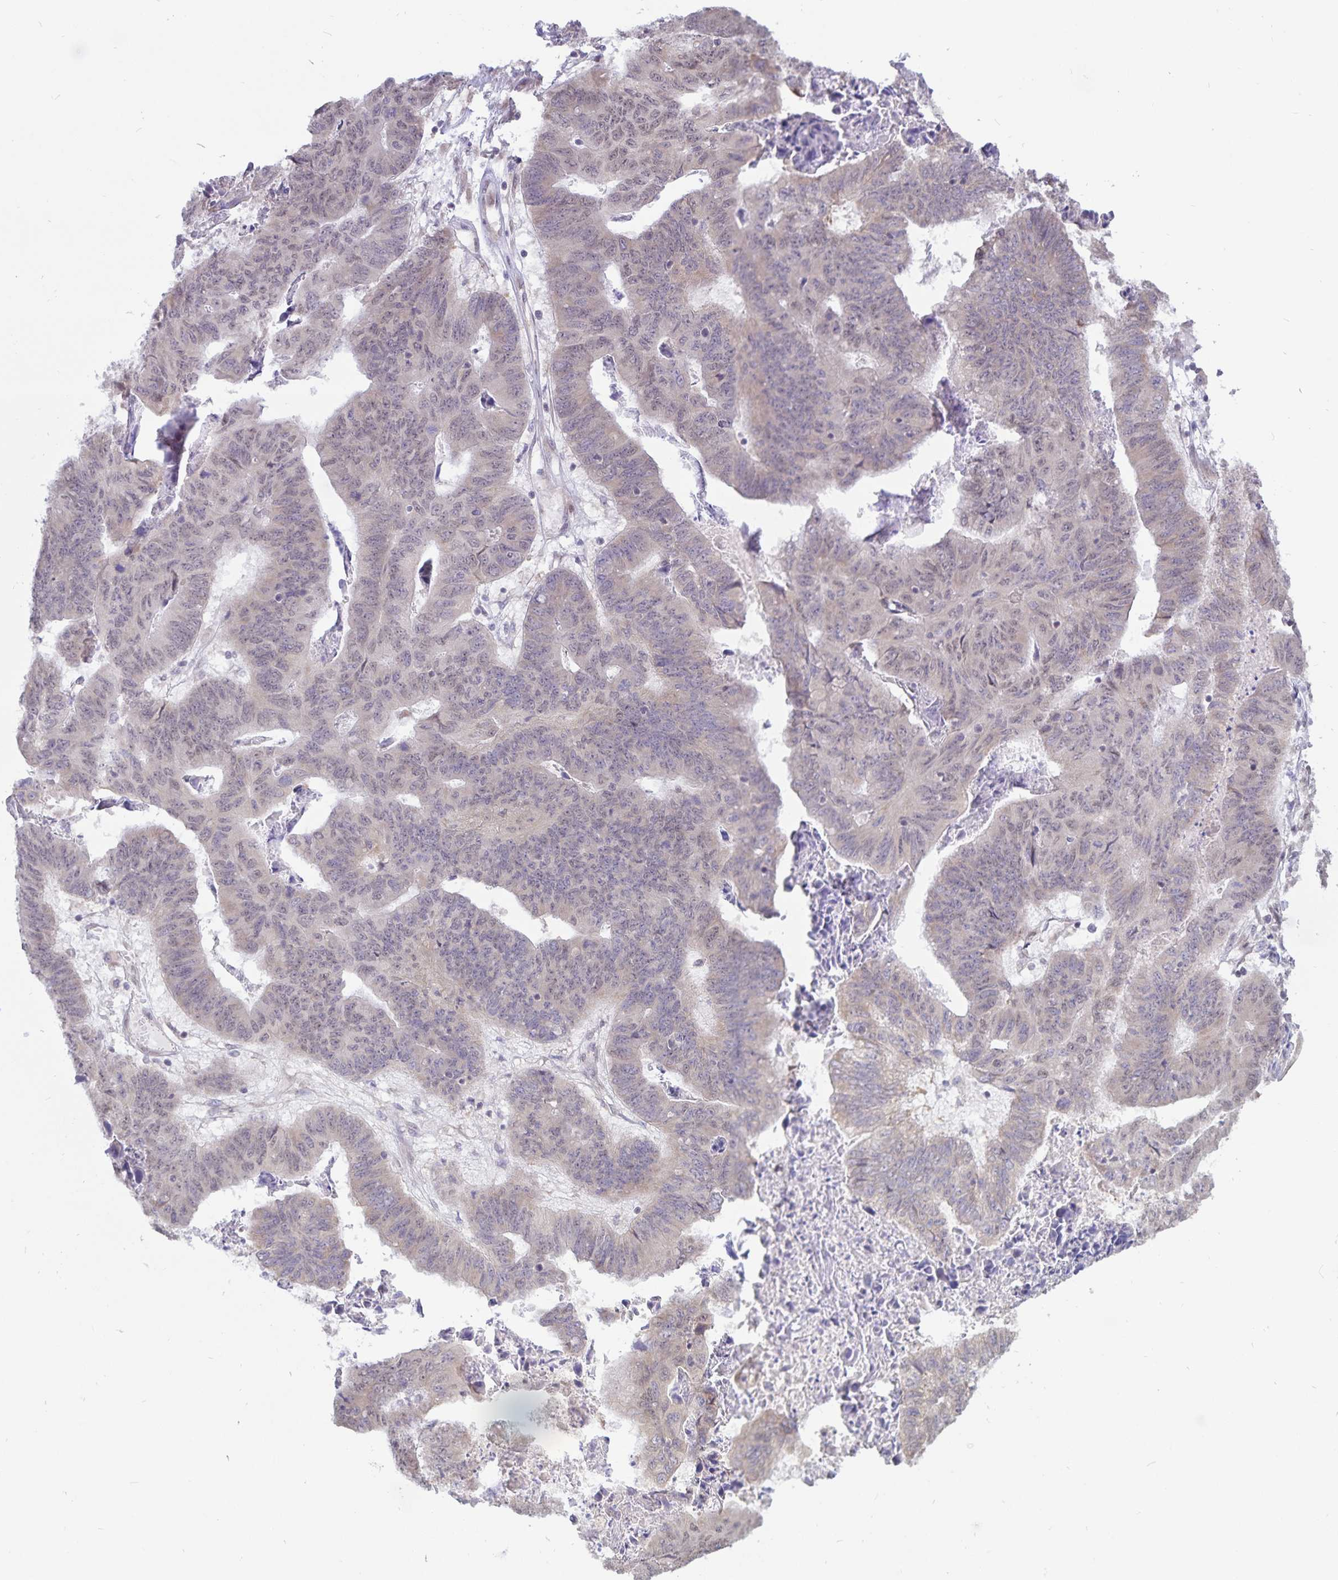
{"staining": {"intensity": "negative", "quantity": "none", "location": "none"}, "tissue": "stomach cancer", "cell_type": "Tumor cells", "image_type": "cancer", "snomed": [{"axis": "morphology", "description": "Adenocarcinoma, NOS"}, {"axis": "topography", "description": "Stomach, lower"}], "caption": "DAB immunohistochemical staining of stomach cancer (adenocarcinoma) shows no significant positivity in tumor cells.", "gene": "ATP2A2", "patient": {"sex": "male", "age": 77}}